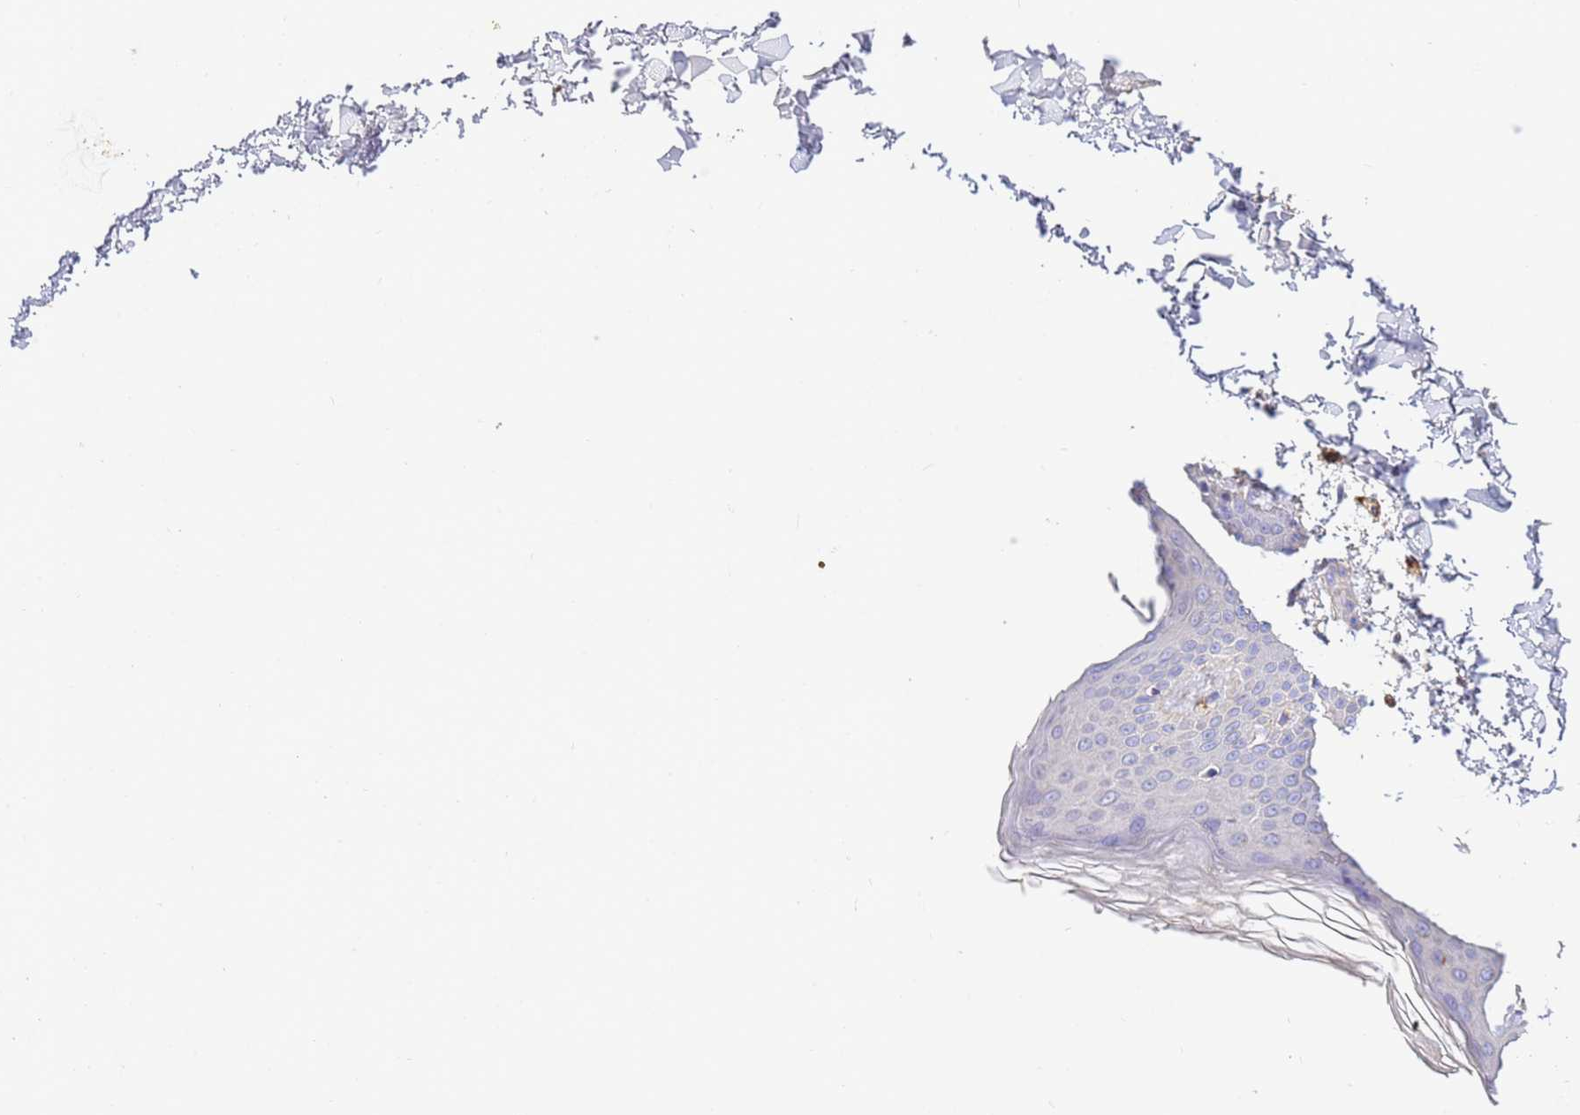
{"staining": {"intensity": "weak", "quantity": "25%-75%", "location": "cytoplasmic/membranous"}, "tissue": "skin", "cell_type": "Fibroblasts", "image_type": "normal", "snomed": [{"axis": "morphology", "description": "Normal tissue, NOS"}, {"axis": "topography", "description": "Skin"}], "caption": "Protein staining of unremarkable skin displays weak cytoplasmic/membranous positivity in approximately 25%-75% of fibroblasts. (DAB IHC with brightfield microscopy, high magnification).", "gene": "CFHR1", "patient": {"sex": "male", "age": 36}}